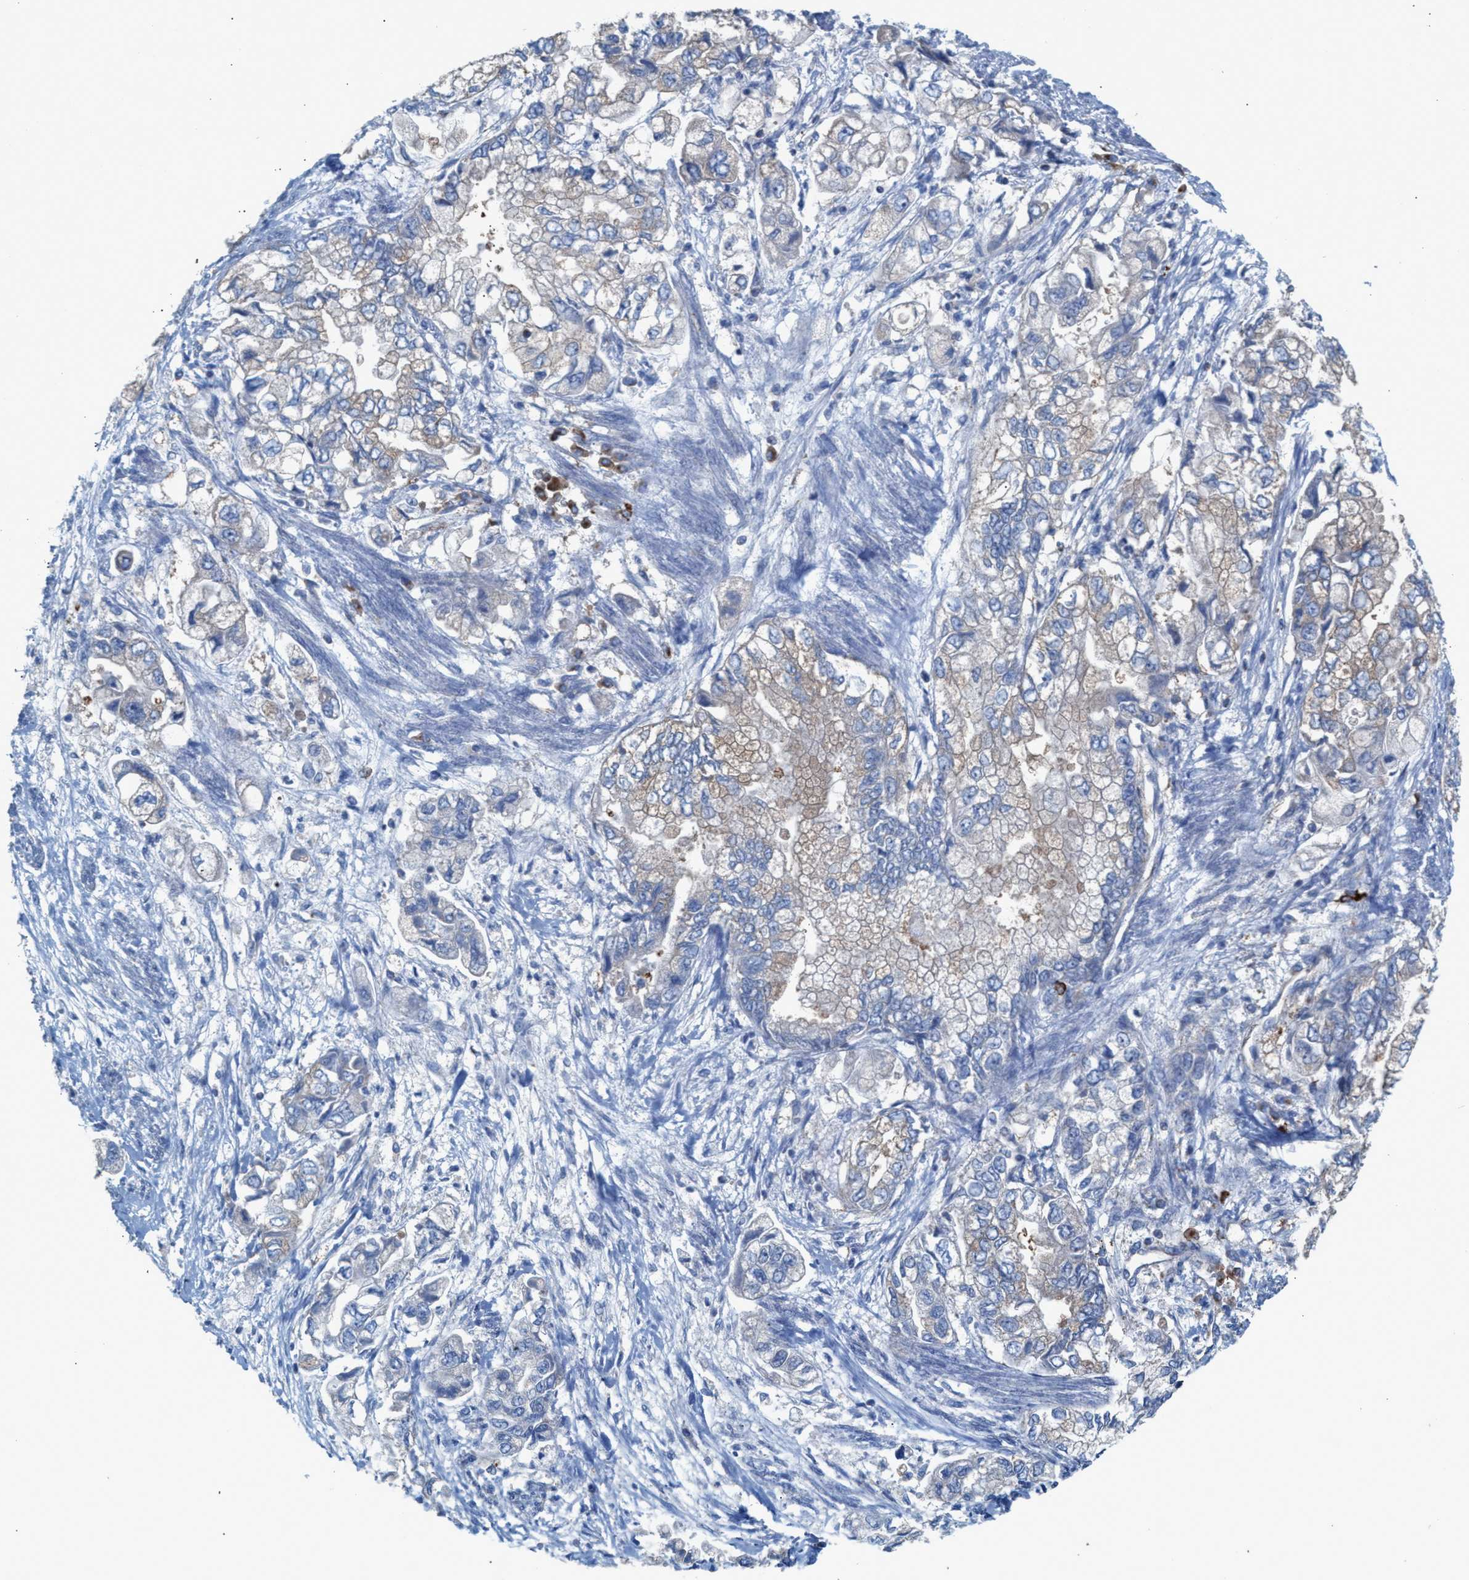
{"staining": {"intensity": "negative", "quantity": "none", "location": "none"}, "tissue": "stomach cancer", "cell_type": "Tumor cells", "image_type": "cancer", "snomed": [{"axis": "morphology", "description": "Normal tissue, NOS"}, {"axis": "morphology", "description": "Adenocarcinoma, NOS"}, {"axis": "topography", "description": "Stomach"}], "caption": "Tumor cells show no significant expression in adenocarcinoma (stomach).", "gene": "NYAP1", "patient": {"sex": "male", "age": 62}}